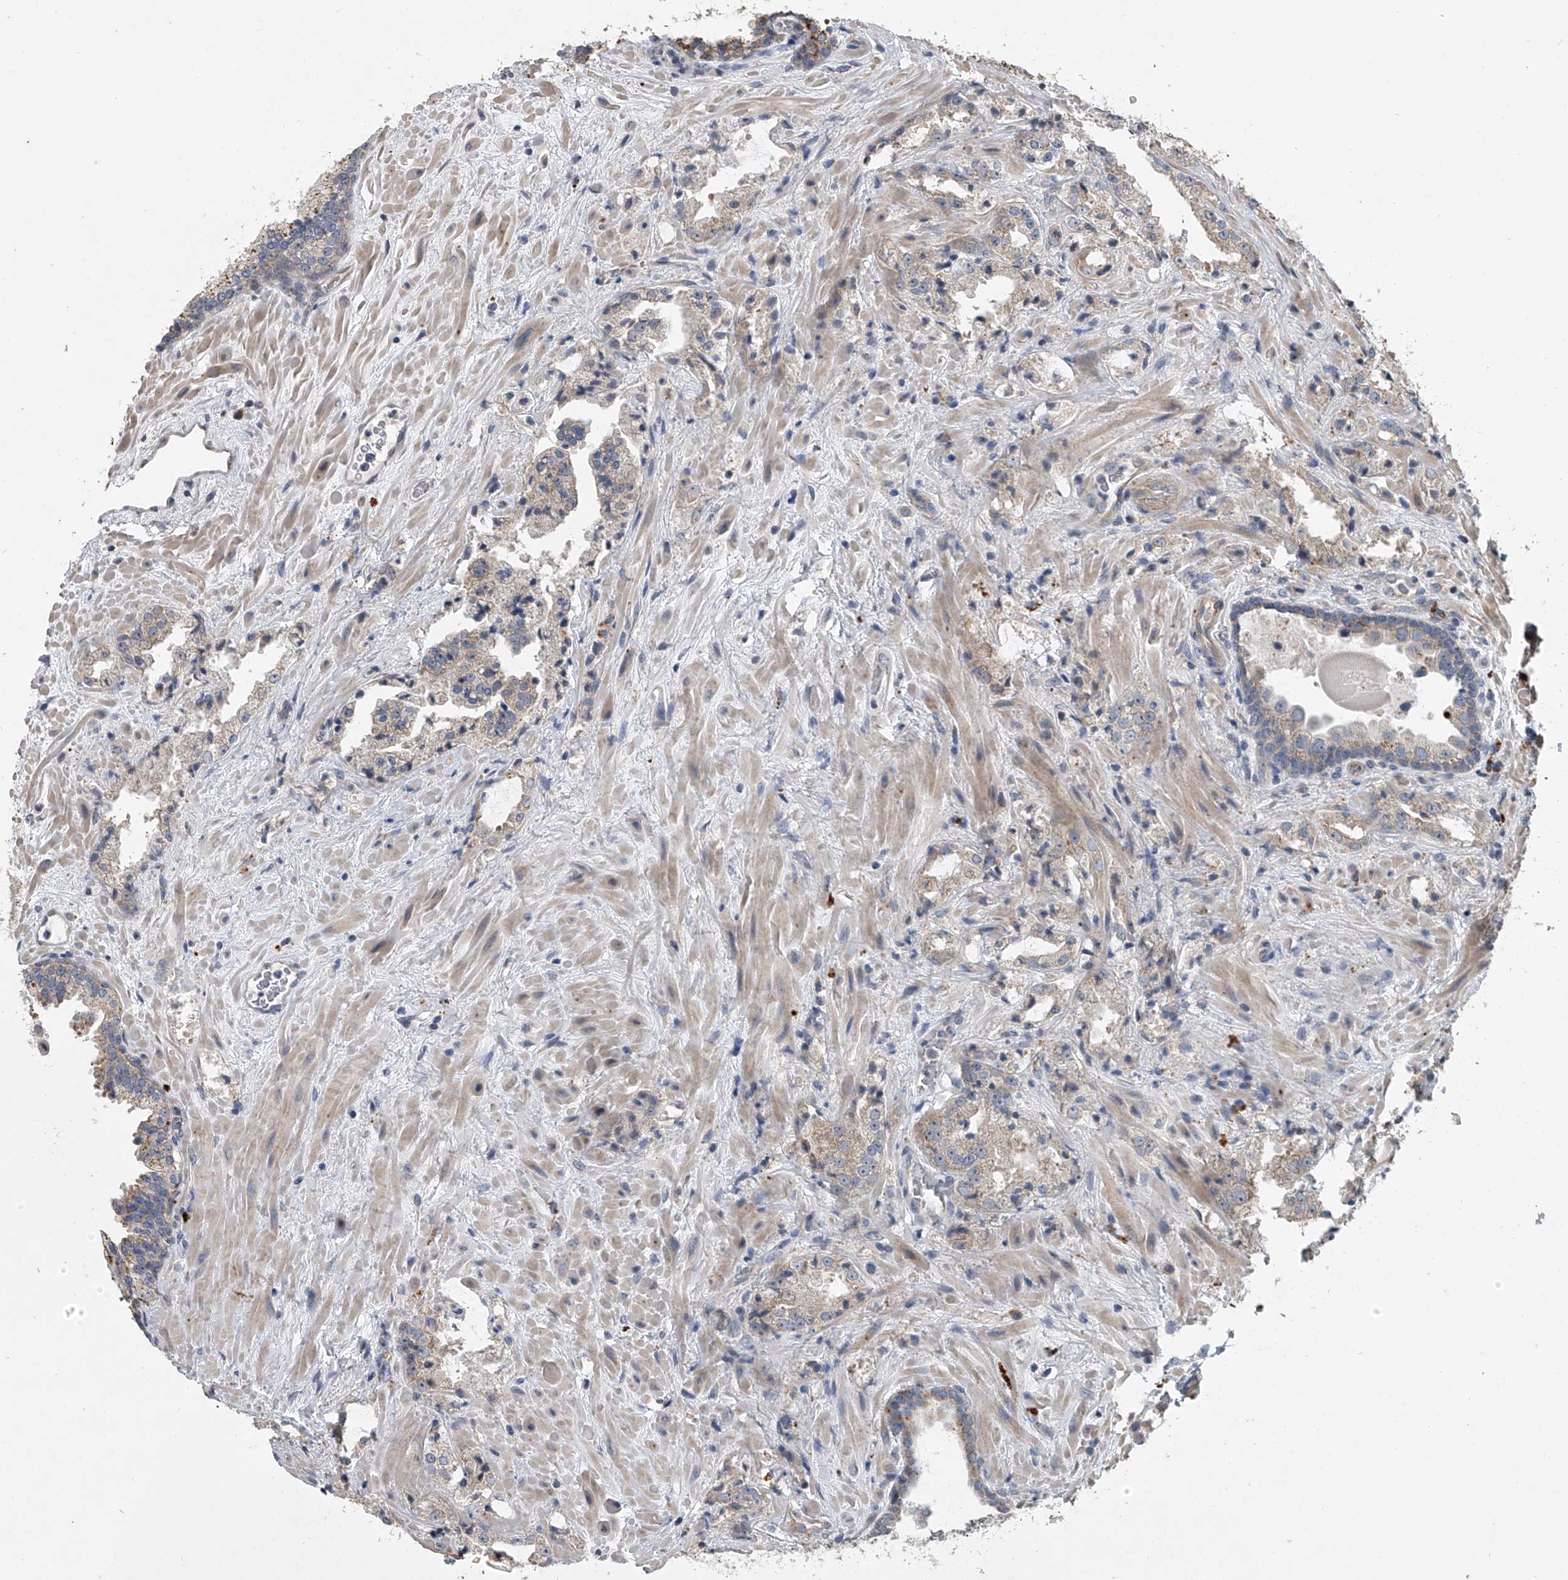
{"staining": {"intensity": "weak", "quantity": "<25%", "location": "cytoplasmic/membranous"}, "tissue": "prostate cancer", "cell_type": "Tumor cells", "image_type": "cancer", "snomed": [{"axis": "morphology", "description": "Adenocarcinoma, High grade"}, {"axis": "topography", "description": "Prostate"}], "caption": "DAB (3,3'-diaminobenzidine) immunohistochemical staining of human adenocarcinoma (high-grade) (prostate) demonstrates no significant expression in tumor cells.", "gene": "DOCK9", "patient": {"sex": "male", "age": 64}}